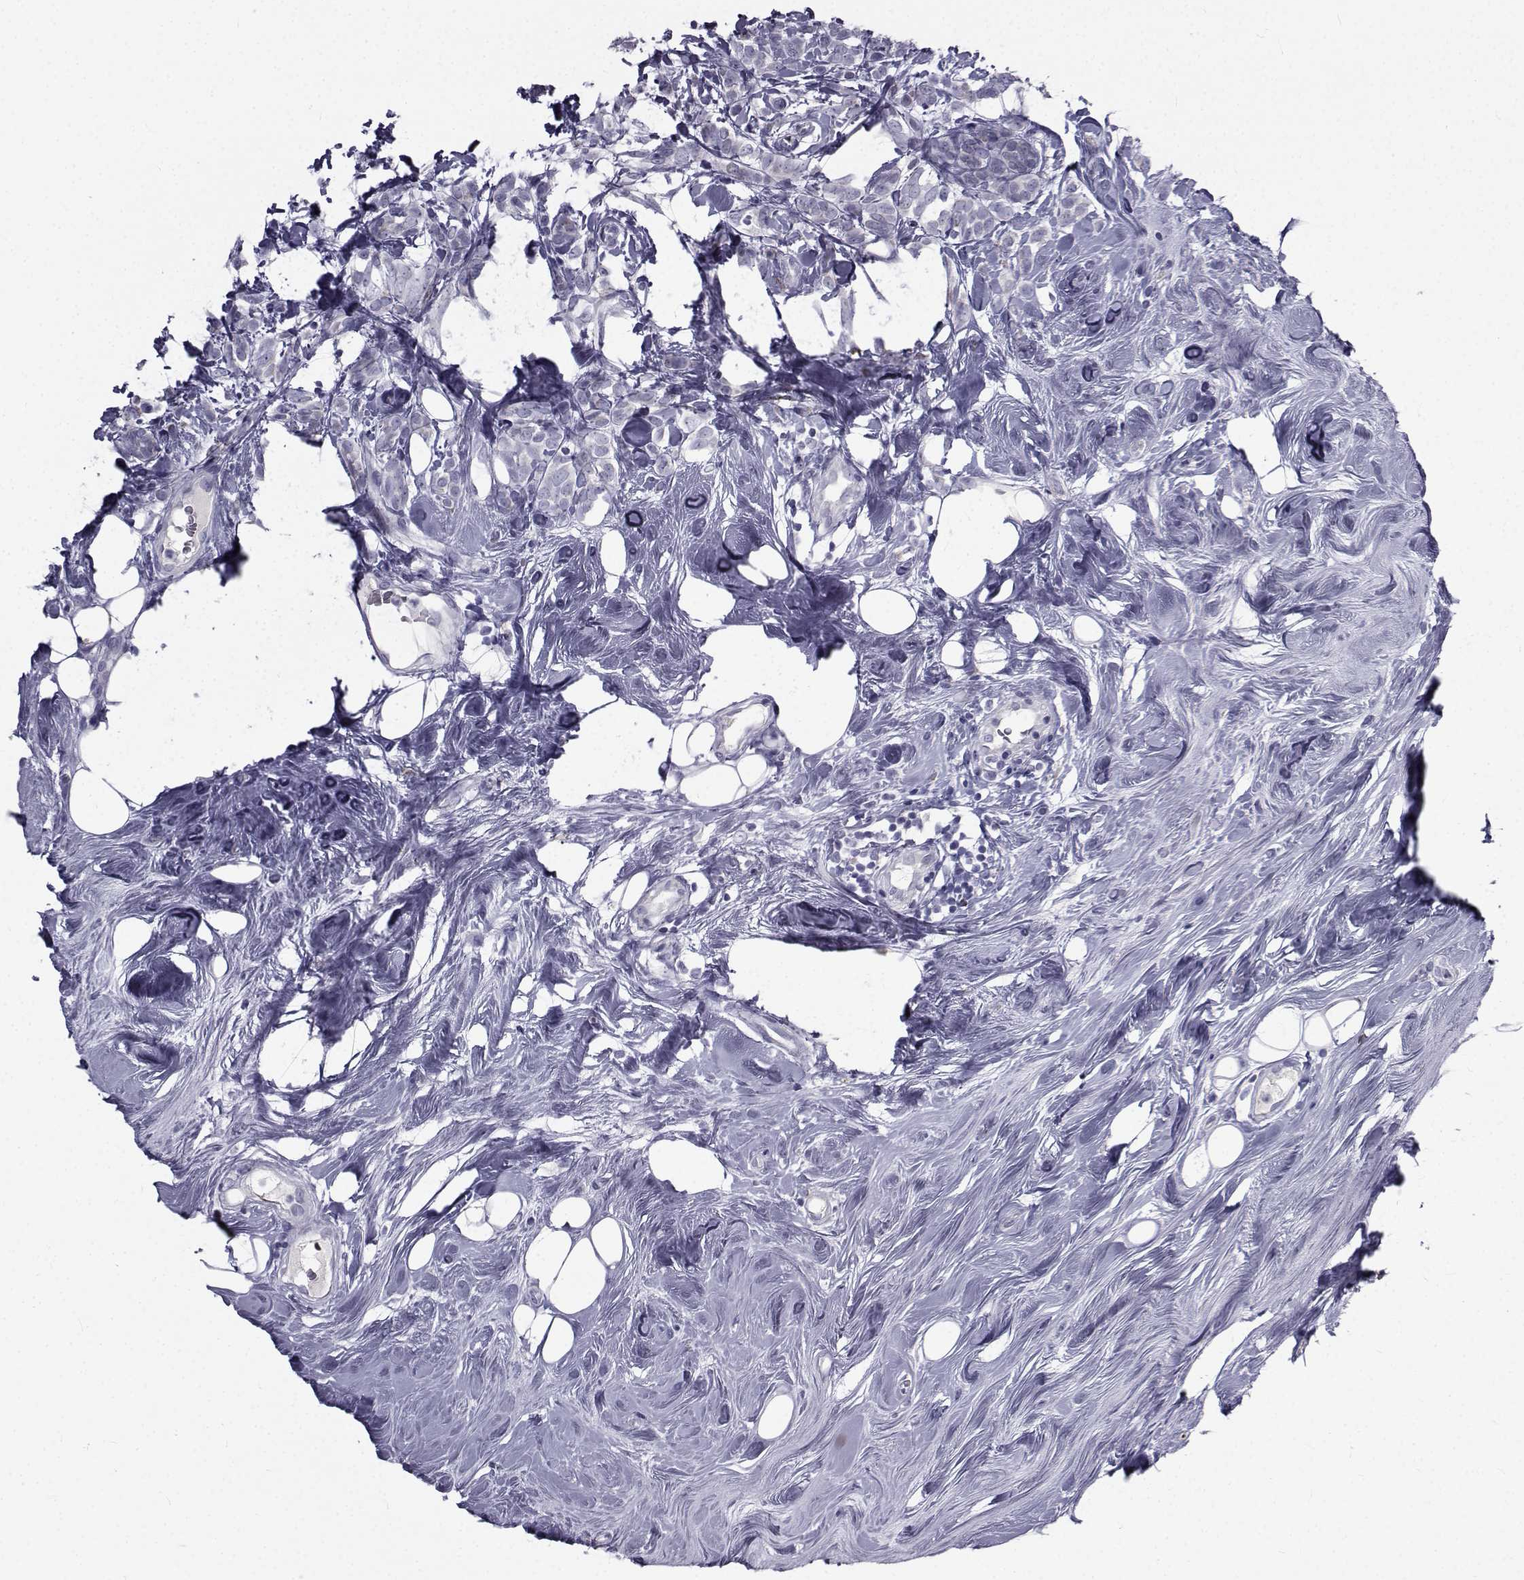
{"staining": {"intensity": "negative", "quantity": "none", "location": "none"}, "tissue": "breast cancer", "cell_type": "Tumor cells", "image_type": "cancer", "snomed": [{"axis": "morphology", "description": "Lobular carcinoma"}, {"axis": "topography", "description": "Breast"}], "caption": "The image shows no staining of tumor cells in breast cancer. (Stains: DAB (3,3'-diaminobenzidine) IHC with hematoxylin counter stain, Microscopy: brightfield microscopy at high magnification).", "gene": "FDXR", "patient": {"sex": "female", "age": 49}}